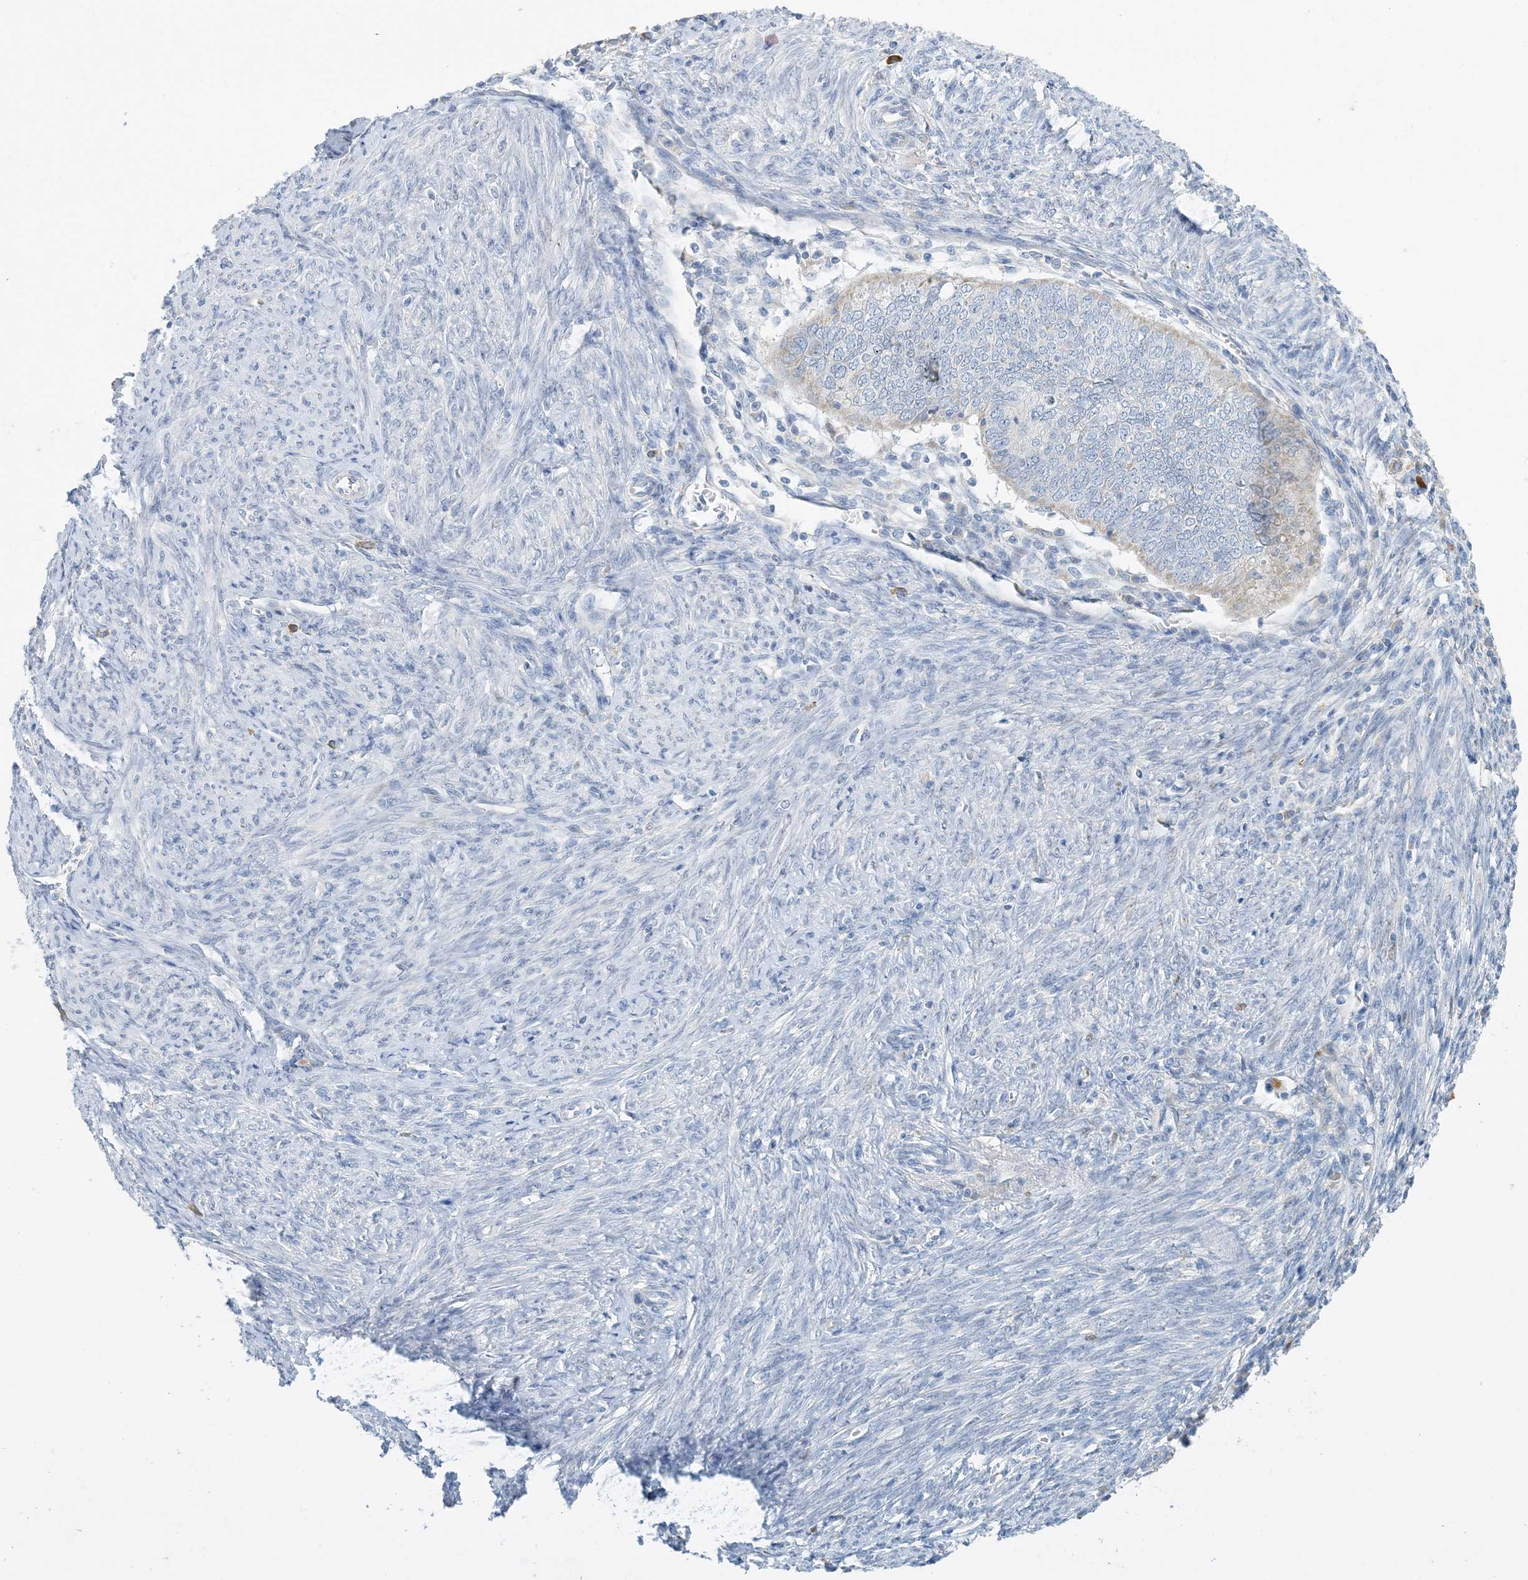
{"staining": {"intensity": "negative", "quantity": "none", "location": "none"}, "tissue": "endometrial cancer", "cell_type": "Tumor cells", "image_type": "cancer", "snomed": [{"axis": "morphology", "description": "Adenocarcinoma, NOS"}, {"axis": "topography", "description": "Uterus"}], "caption": "This is a micrograph of IHC staining of endometrial cancer, which shows no expression in tumor cells. (DAB IHC with hematoxylin counter stain).", "gene": "ZCCHC18", "patient": {"sex": "female", "age": 77}}